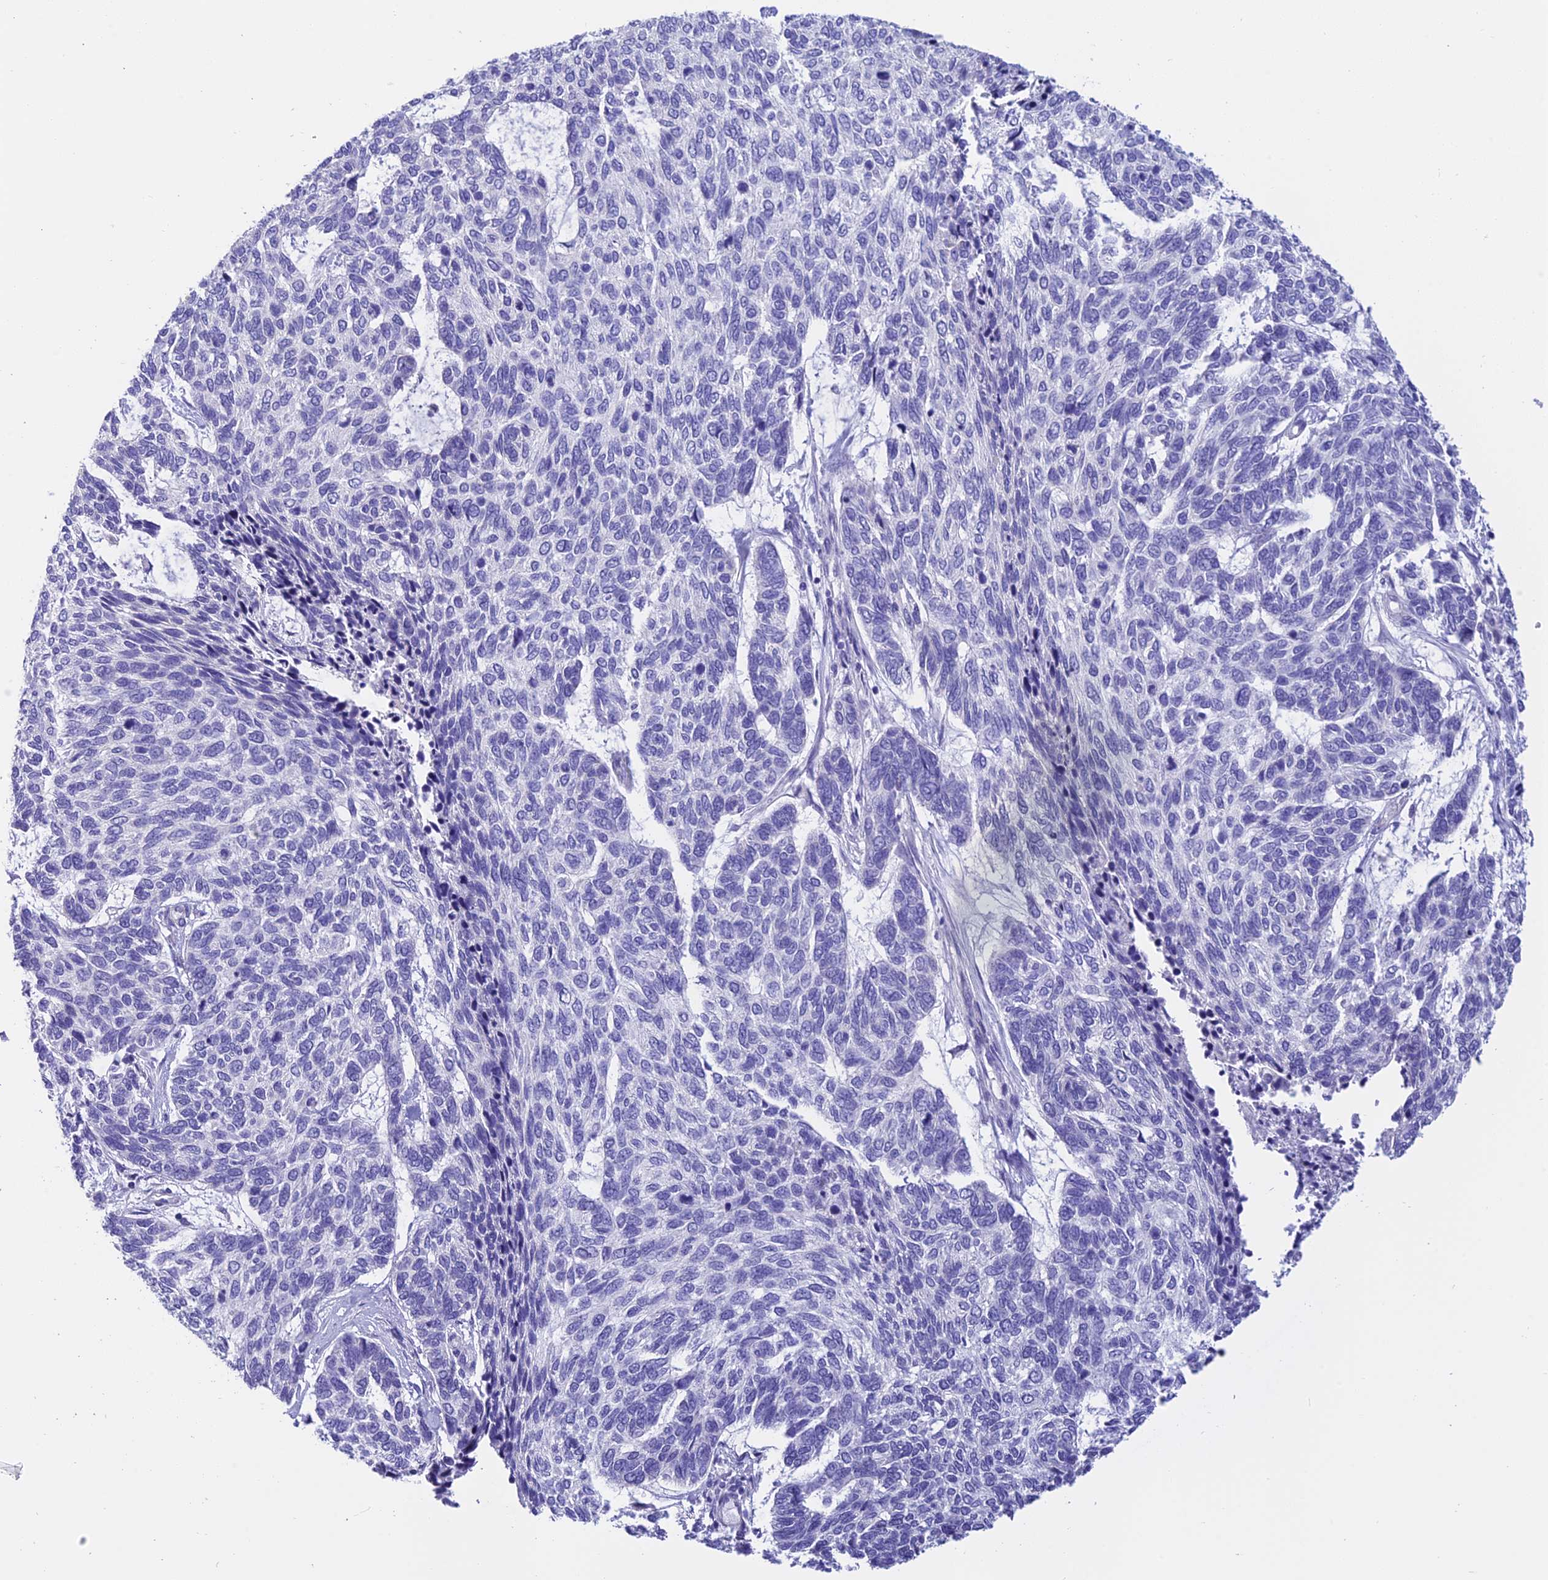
{"staining": {"intensity": "negative", "quantity": "none", "location": "none"}, "tissue": "skin cancer", "cell_type": "Tumor cells", "image_type": "cancer", "snomed": [{"axis": "morphology", "description": "Basal cell carcinoma"}, {"axis": "topography", "description": "Skin"}], "caption": "IHC of skin cancer (basal cell carcinoma) reveals no expression in tumor cells. The staining was performed using DAB (3,3'-diaminobenzidine) to visualize the protein expression in brown, while the nuclei were stained in blue with hematoxylin (Magnification: 20x).", "gene": "C17orf67", "patient": {"sex": "female", "age": 65}}